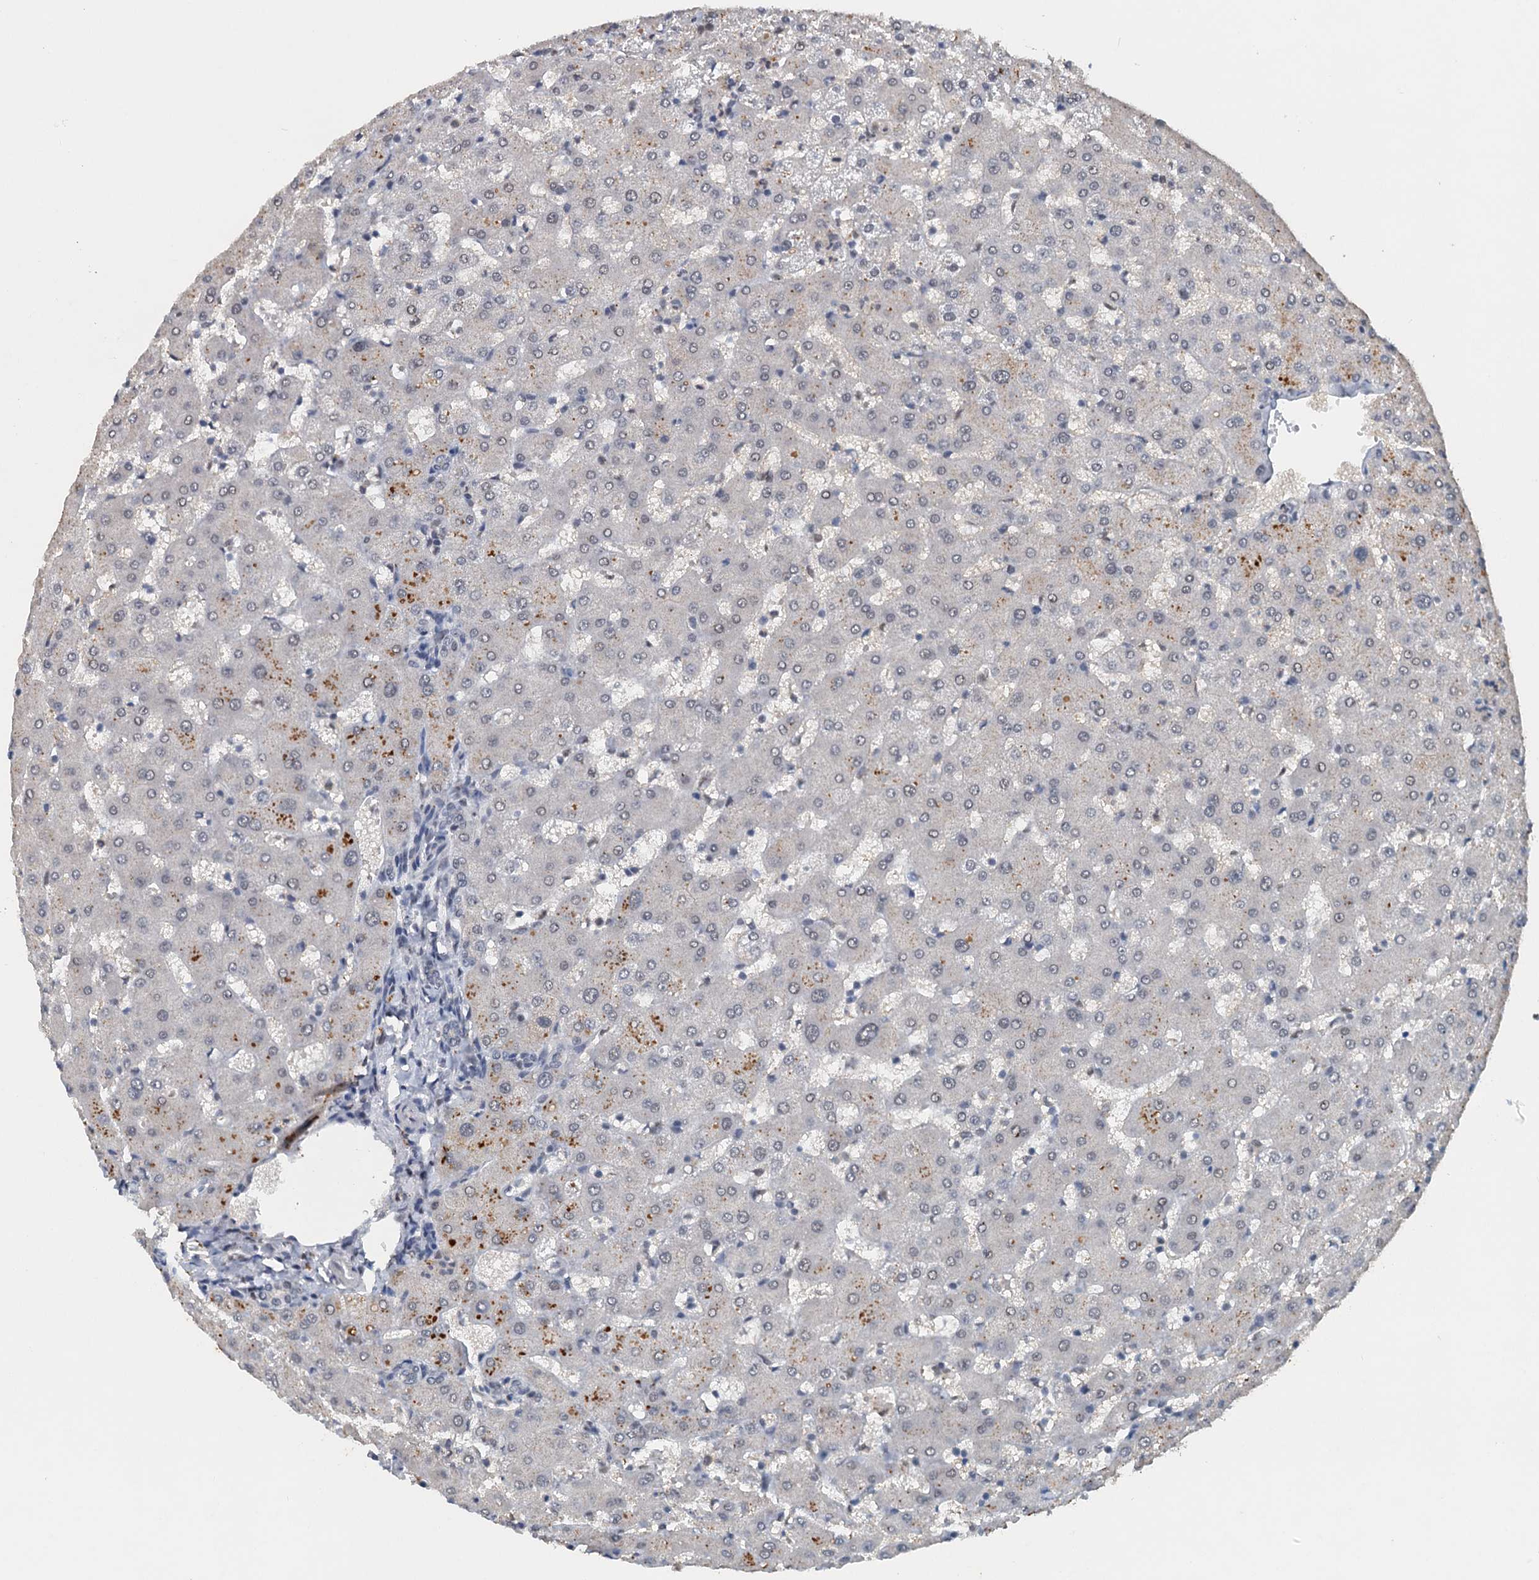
{"staining": {"intensity": "negative", "quantity": "none", "location": "none"}, "tissue": "liver", "cell_type": "Cholangiocytes", "image_type": "normal", "snomed": [{"axis": "morphology", "description": "Normal tissue, NOS"}, {"axis": "topography", "description": "Liver"}], "caption": "High magnification brightfield microscopy of benign liver stained with DAB (3,3'-diaminobenzidine) (brown) and counterstained with hematoxylin (blue): cholangiocytes show no significant positivity. (DAB immunohistochemistry (IHC), high magnification).", "gene": "CSTF3", "patient": {"sex": "female", "age": 63}}